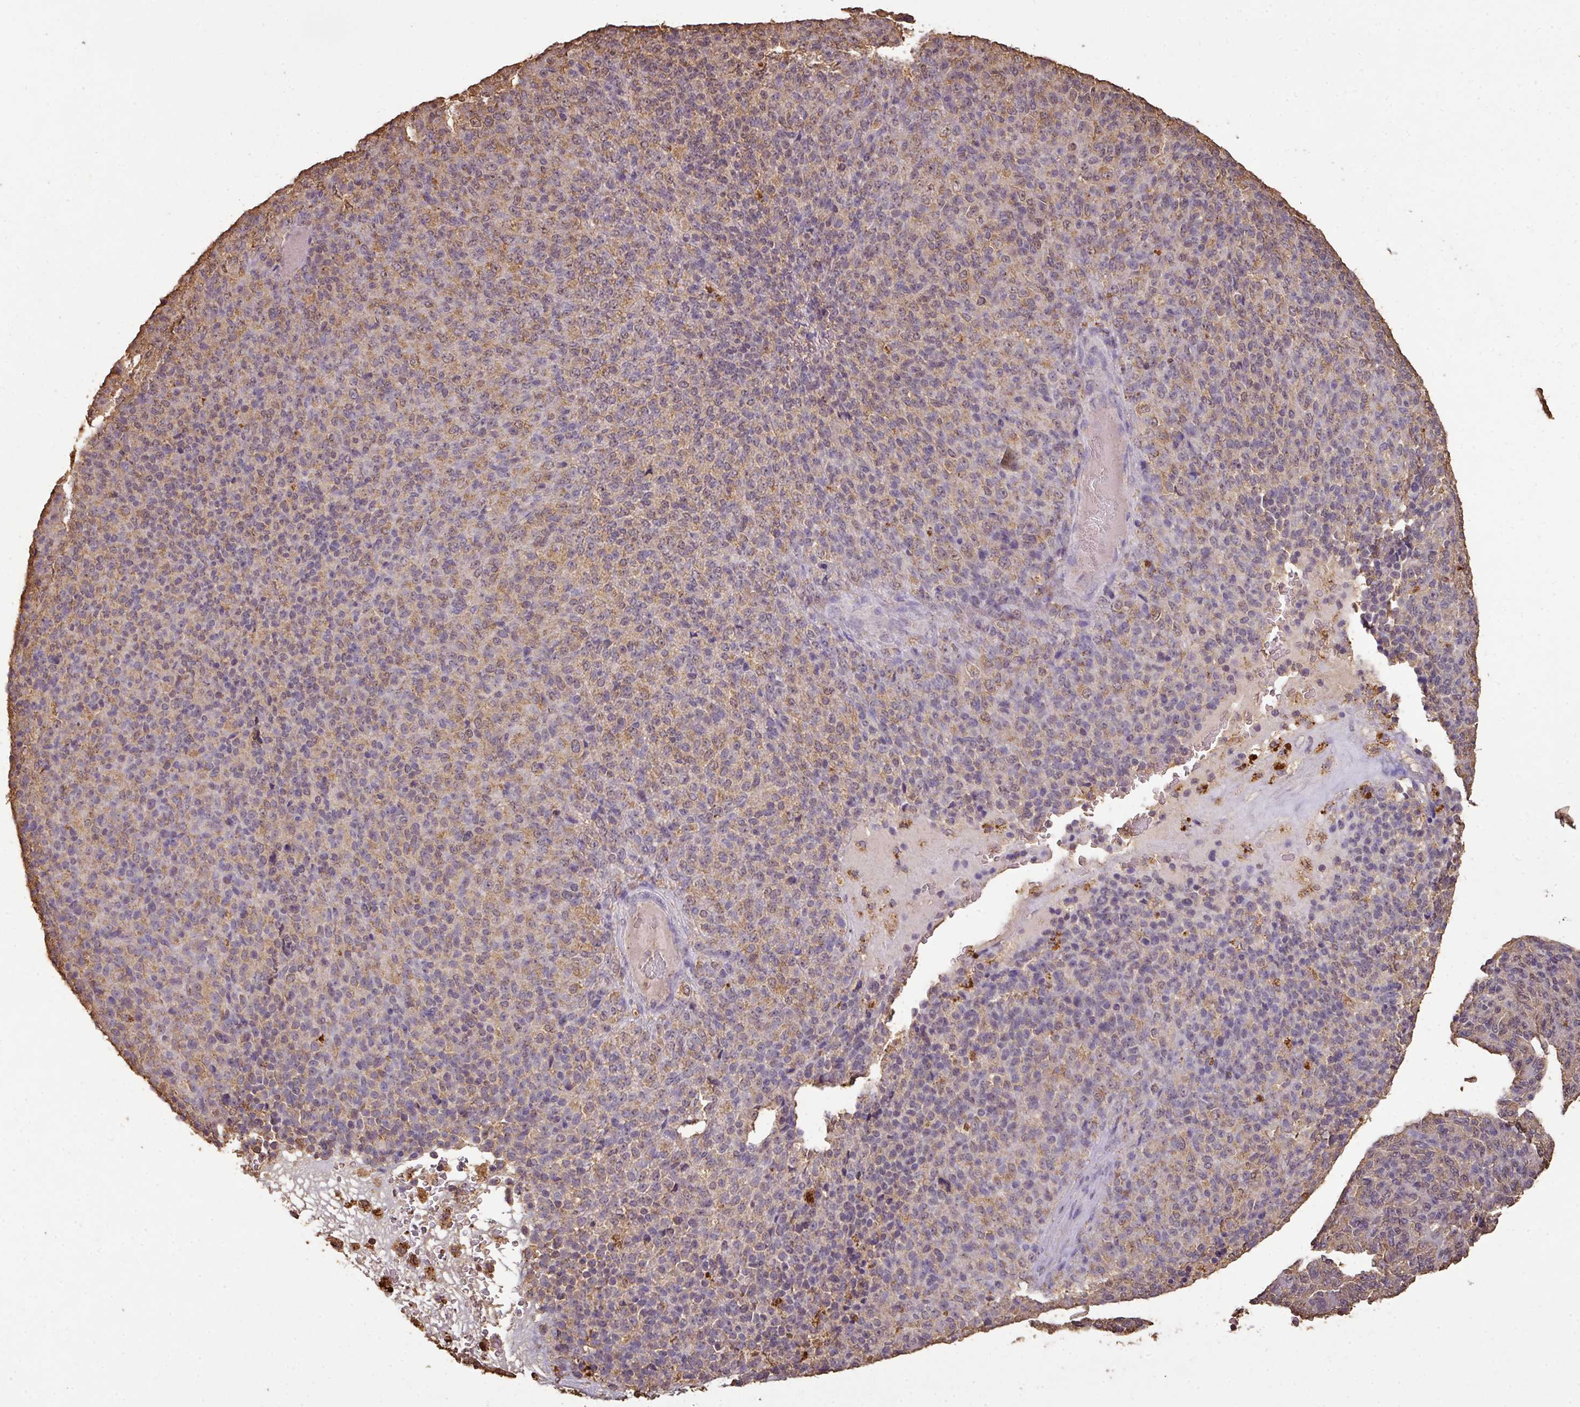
{"staining": {"intensity": "moderate", "quantity": "25%-75%", "location": "cytoplasmic/membranous"}, "tissue": "melanoma", "cell_type": "Tumor cells", "image_type": "cancer", "snomed": [{"axis": "morphology", "description": "Malignant melanoma, Metastatic site"}, {"axis": "topography", "description": "Brain"}], "caption": "IHC staining of malignant melanoma (metastatic site), which shows medium levels of moderate cytoplasmic/membranous expression in approximately 25%-75% of tumor cells indicating moderate cytoplasmic/membranous protein expression. The staining was performed using DAB (3,3'-diaminobenzidine) (brown) for protein detection and nuclei were counterstained in hematoxylin (blue).", "gene": "ATAT1", "patient": {"sex": "female", "age": 56}}